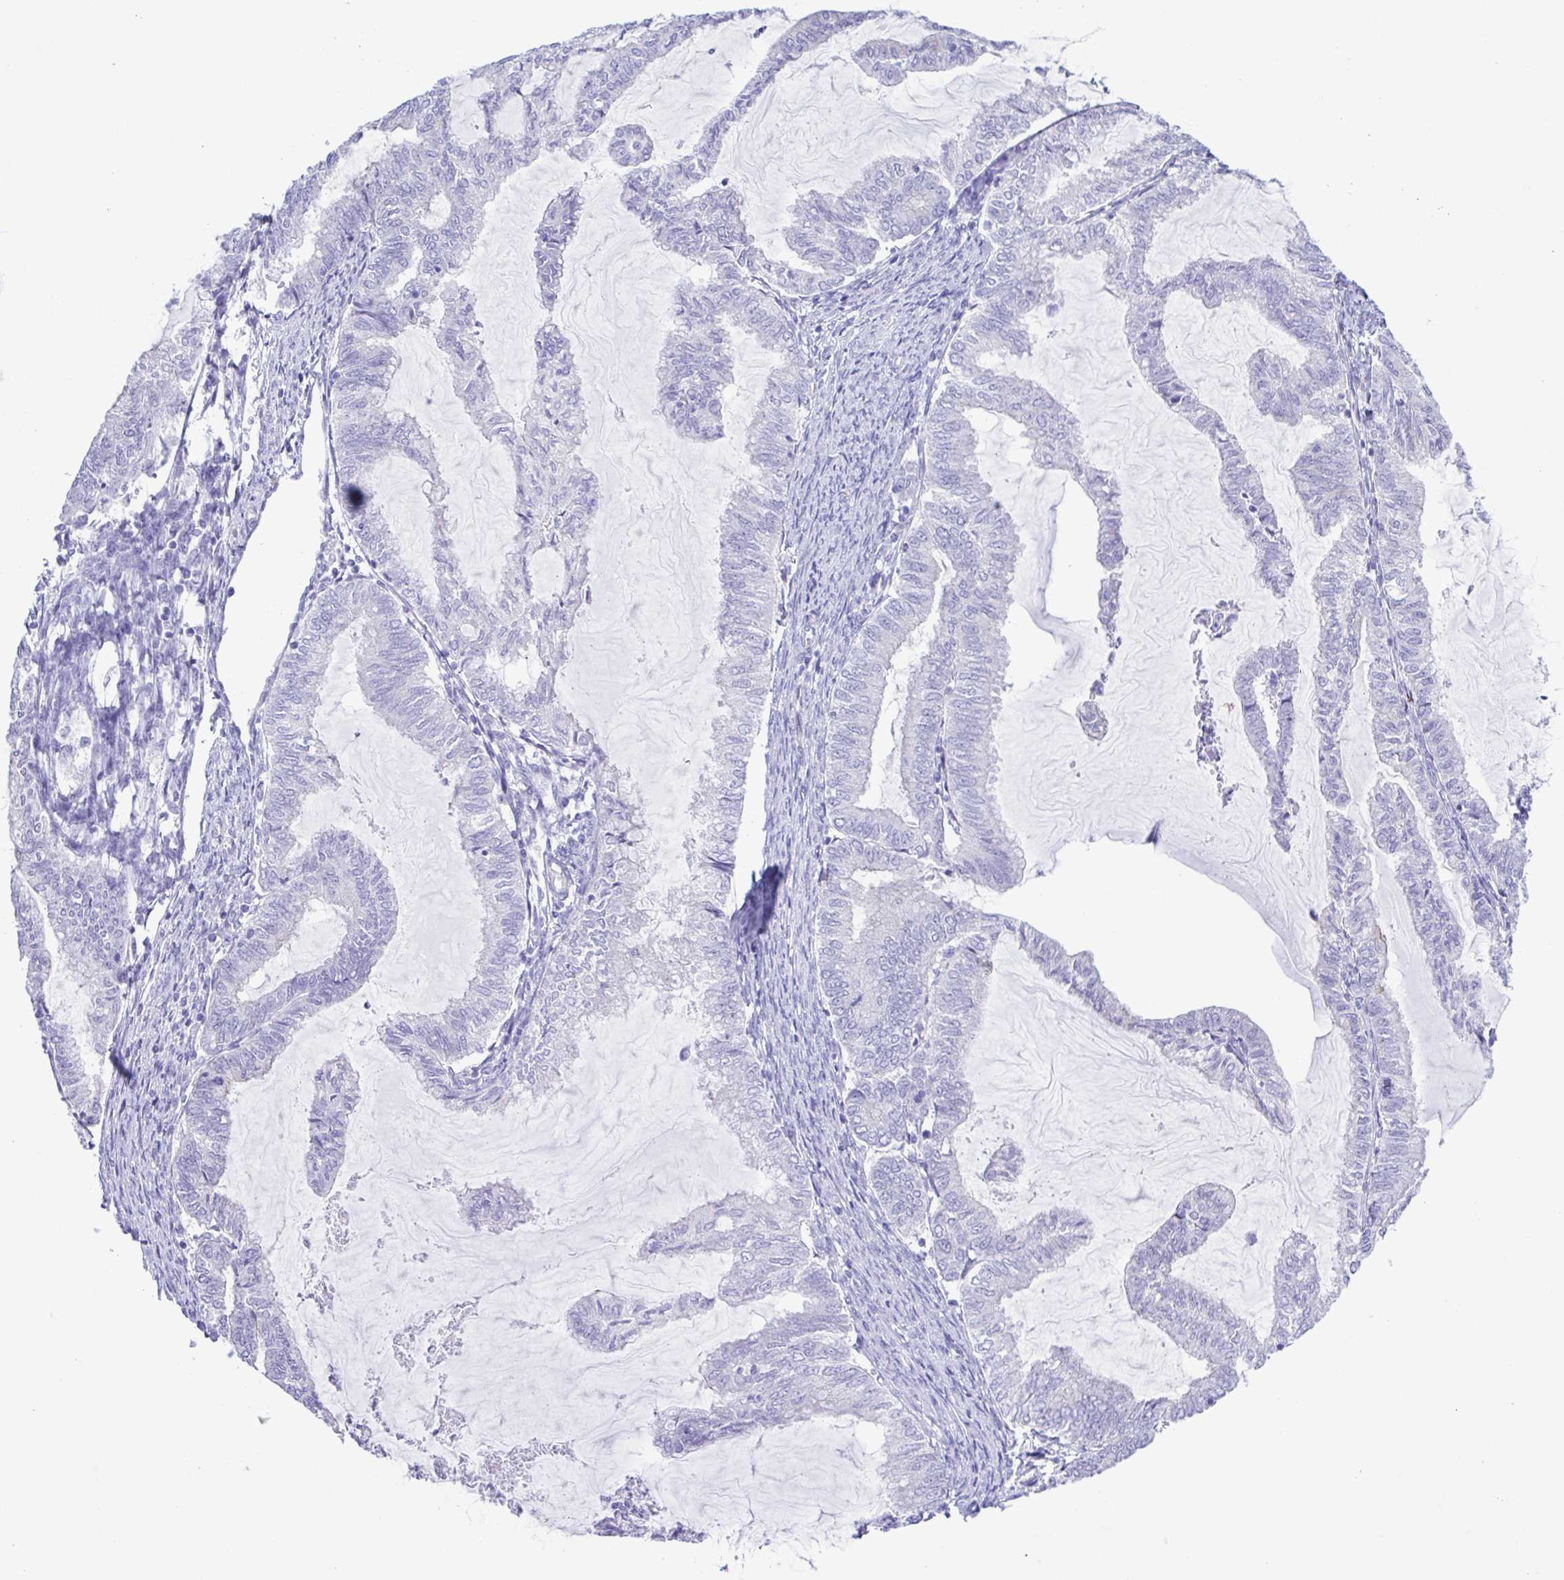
{"staining": {"intensity": "negative", "quantity": "none", "location": "none"}, "tissue": "endometrial cancer", "cell_type": "Tumor cells", "image_type": "cancer", "snomed": [{"axis": "morphology", "description": "Adenocarcinoma, NOS"}, {"axis": "topography", "description": "Endometrium"}], "caption": "The immunohistochemistry image has no significant expression in tumor cells of endometrial cancer tissue. (DAB (3,3'-diaminobenzidine) immunohistochemistry visualized using brightfield microscopy, high magnification).", "gene": "CYP11A1", "patient": {"sex": "female", "age": 79}}